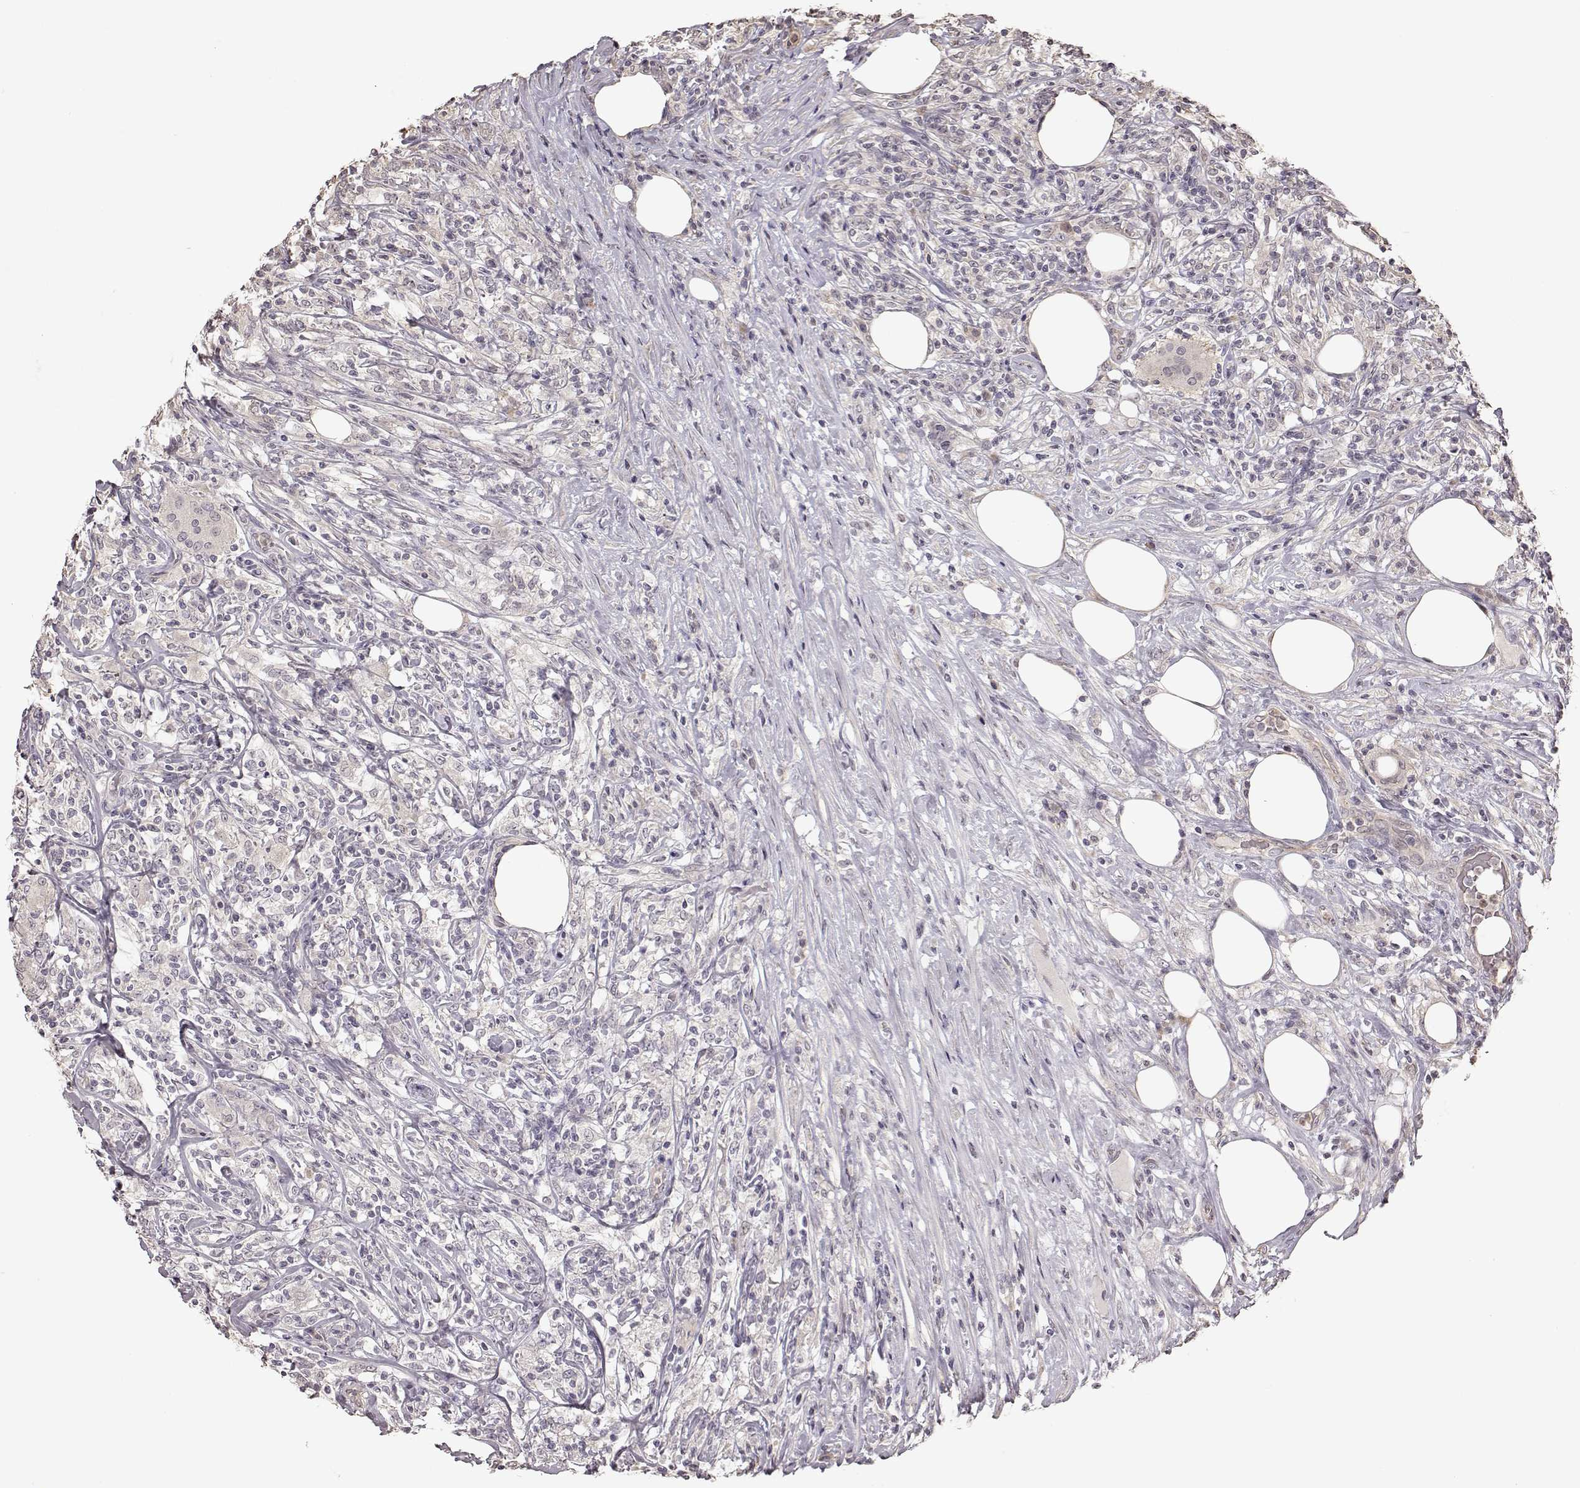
{"staining": {"intensity": "negative", "quantity": "none", "location": "none"}, "tissue": "lymphoma", "cell_type": "Tumor cells", "image_type": "cancer", "snomed": [{"axis": "morphology", "description": "Malignant lymphoma, non-Hodgkin's type, High grade"}, {"axis": "topography", "description": "Lymph node"}], "caption": "IHC image of neoplastic tissue: lymphoma stained with DAB demonstrates no significant protein staining in tumor cells.", "gene": "CRB1", "patient": {"sex": "female", "age": 84}}